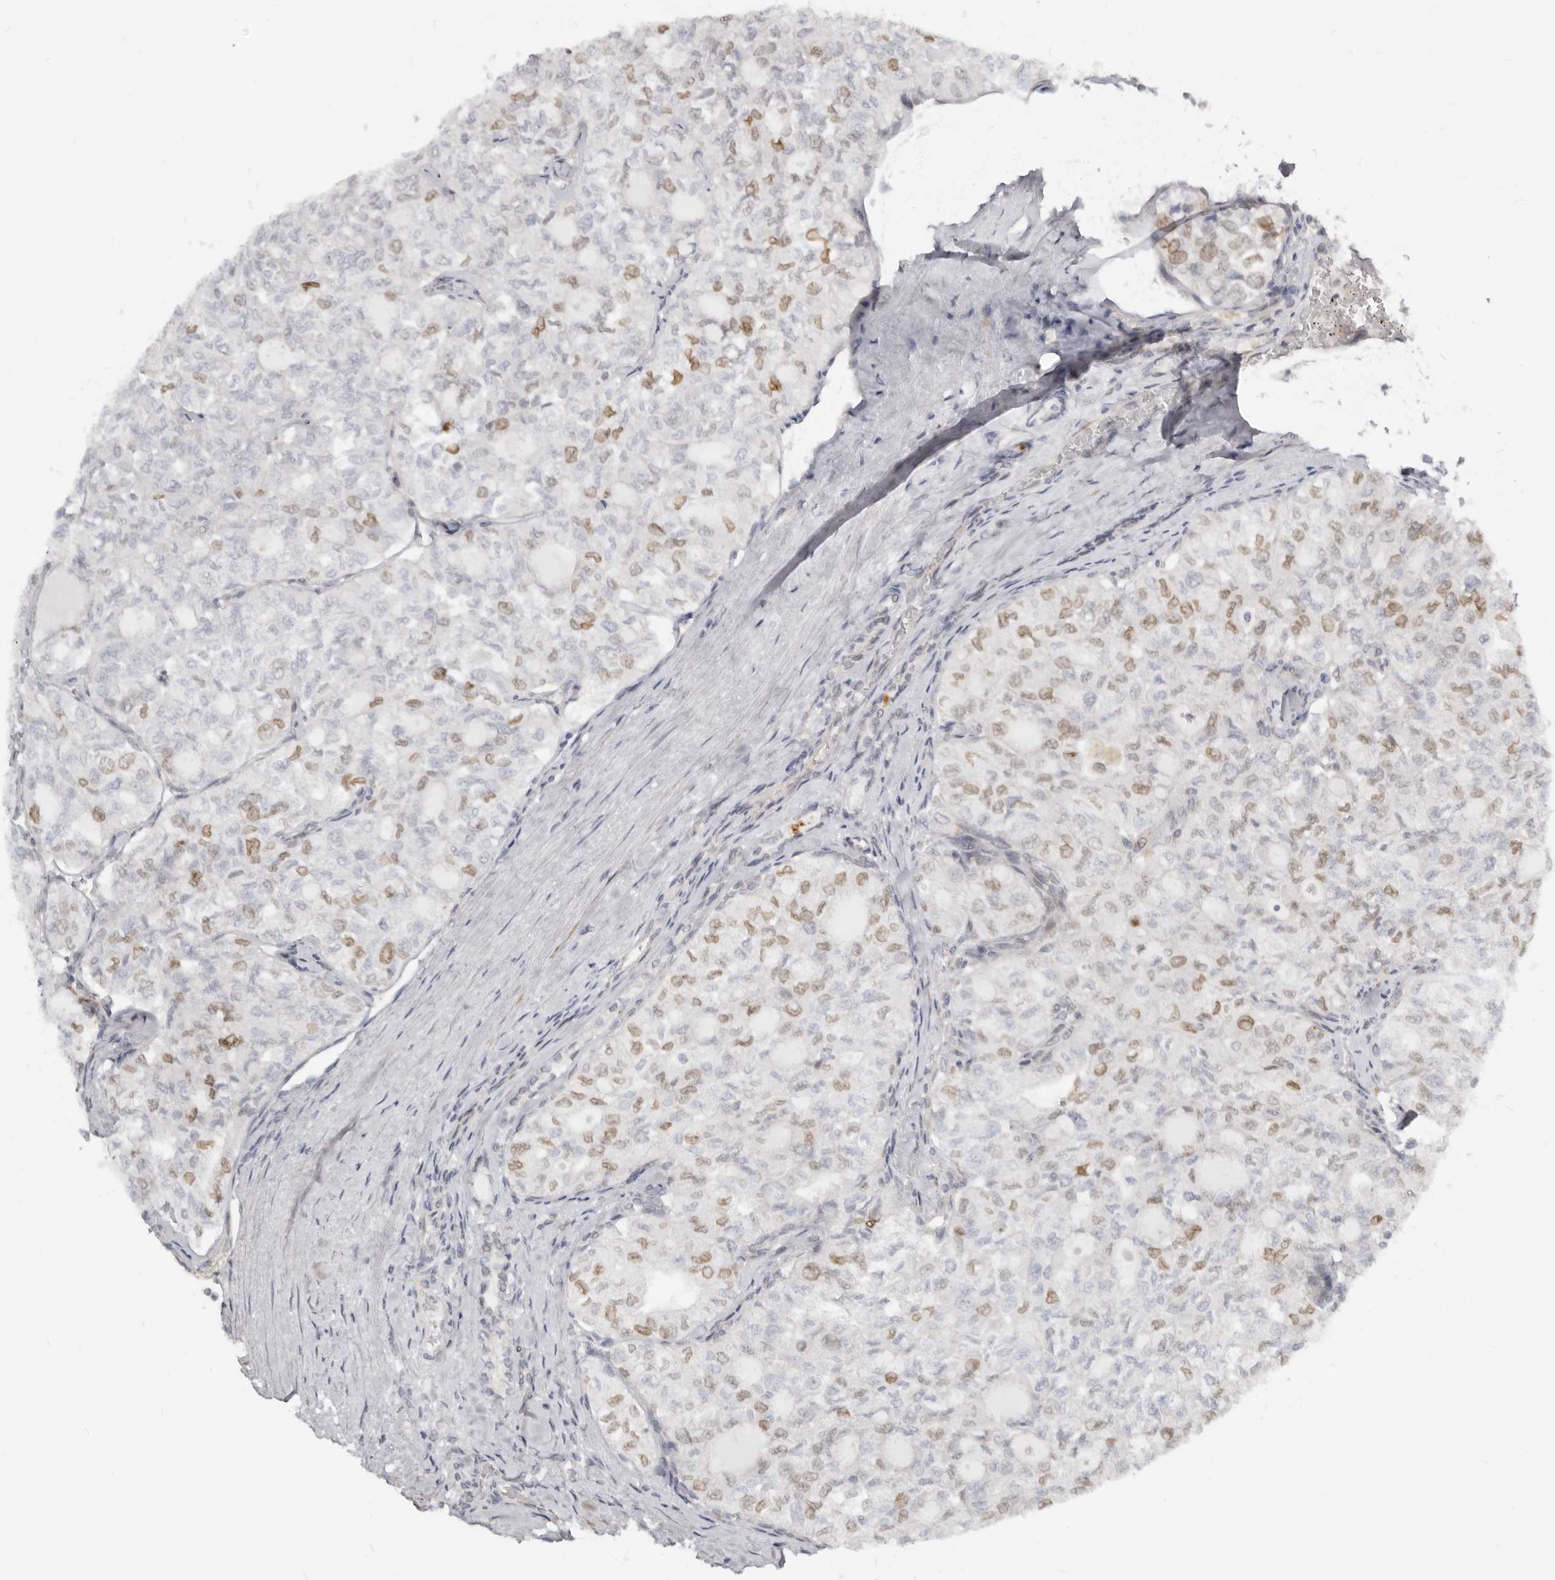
{"staining": {"intensity": "moderate", "quantity": "<25%", "location": "cytoplasmic/membranous,nuclear"}, "tissue": "thyroid cancer", "cell_type": "Tumor cells", "image_type": "cancer", "snomed": [{"axis": "morphology", "description": "Follicular adenoma carcinoma, NOS"}, {"axis": "topography", "description": "Thyroid gland"}], "caption": "Protein staining shows moderate cytoplasmic/membranous and nuclear expression in approximately <25% of tumor cells in thyroid cancer. (DAB IHC, brown staining for protein, blue staining for nuclei).", "gene": "NUP153", "patient": {"sex": "male", "age": 75}}